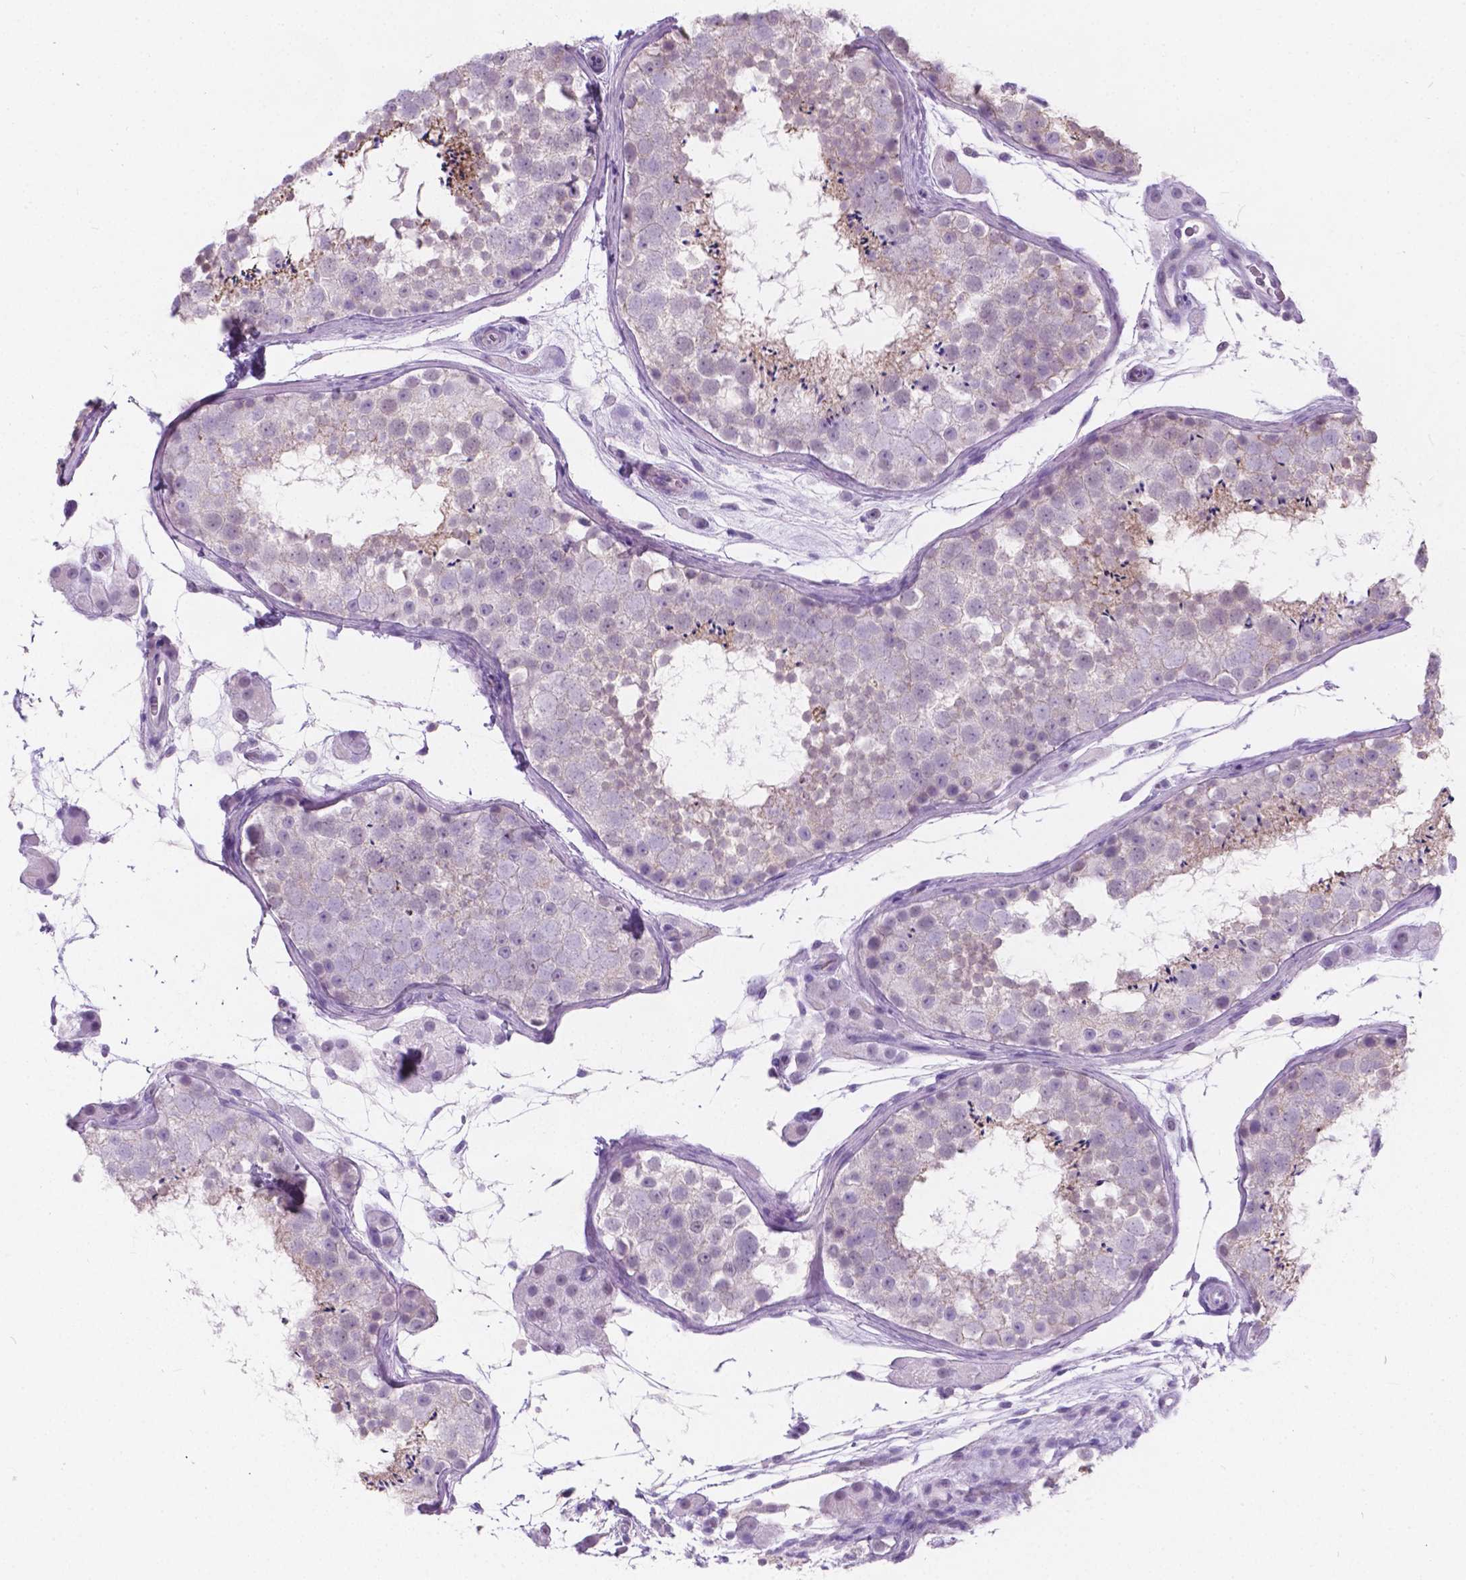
{"staining": {"intensity": "negative", "quantity": "none", "location": "none"}, "tissue": "testis", "cell_type": "Cells in seminiferous ducts", "image_type": "normal", "snomed": [{"axis": "morphology", "description": "Normal tissue, NOS"}, {"axis": "topography", "description": "Testis"}], "caption": "Immunohistochemical staining of normal human testis displays no significant expression in cells in seminiferous ducts.", "gene": "KIAA0040", "patient": {"sex": "male", "age": 41}}